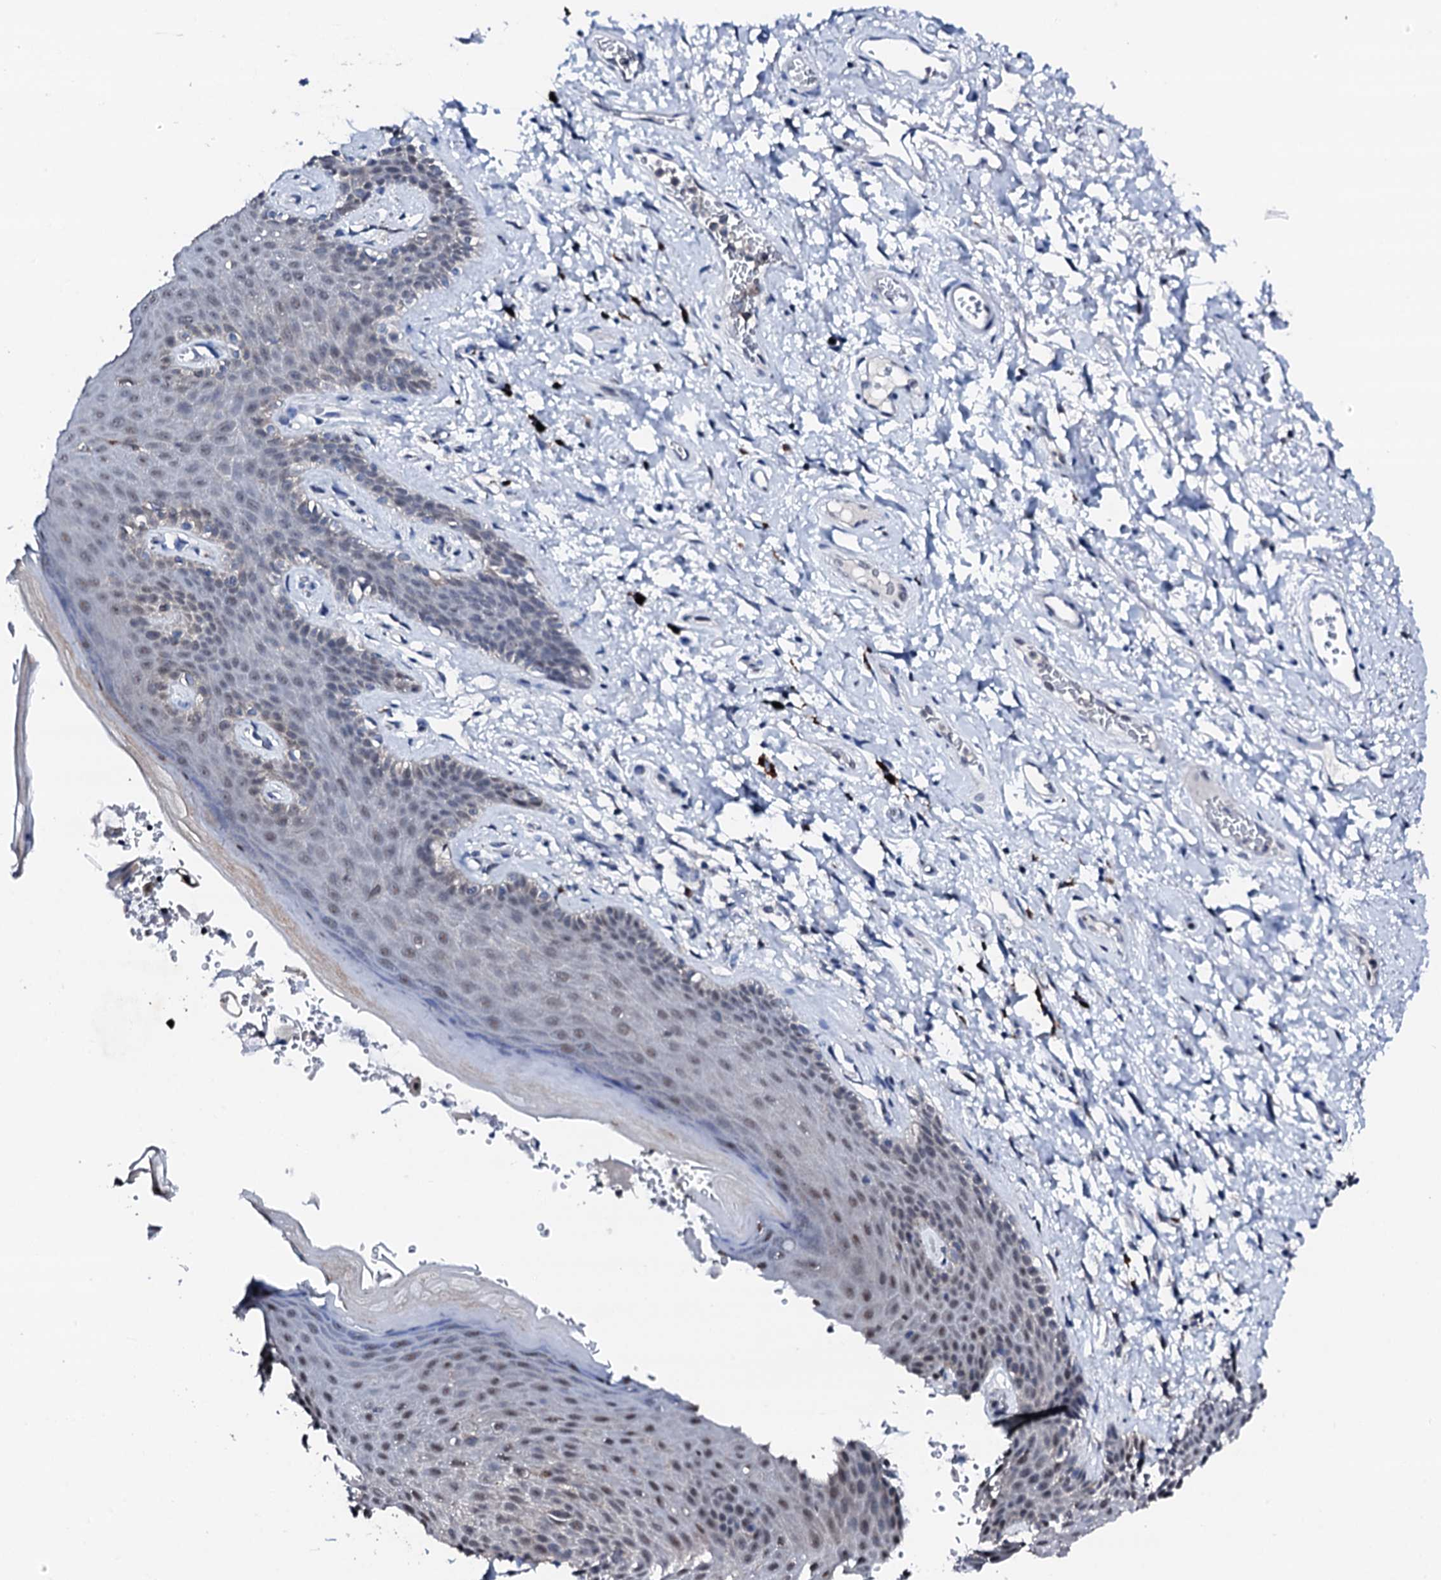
{"staining": {"intensity": "weak", "quantity": "25%-75%", "location": "nuclear"}, "tissue": "skin", "cell_type": "Epidermal cells", "image_type": "normal", "snomed": [{"axis": "morphology", "description": "Normal tissue, NOS"}, {"axis": "topography", "description": "Anal"}], "caption": "Weak nuclear staining for a protein is present in about 25%-75% of epidermal cells of benign skin using immunohistochemistry (IHC).", "gene": "TRAFD1", "patient": {"sex": "female", "age": 46}}